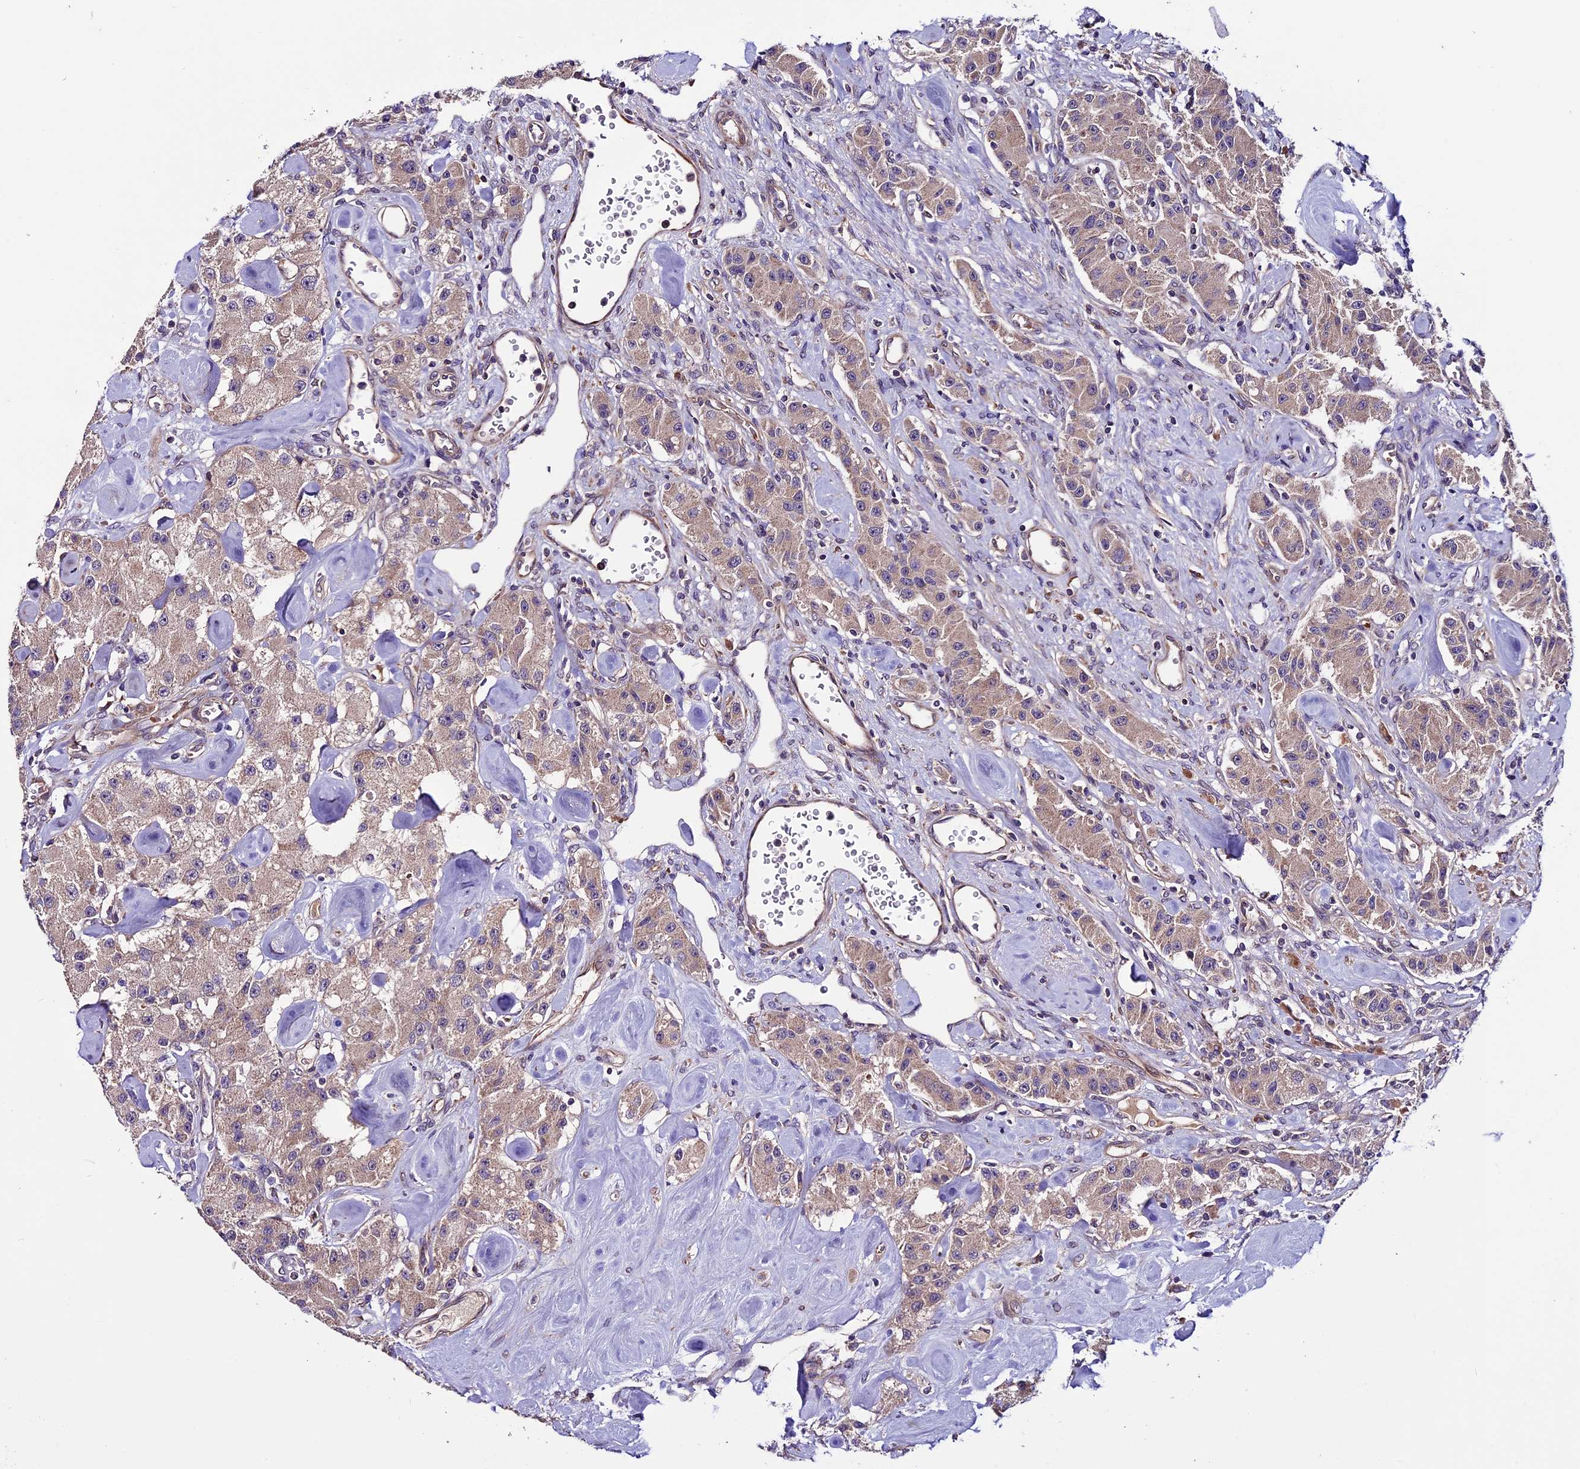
{"staining": {"intensity": "moderate", "quantity": ">75%", "location": "cytoplasmic/membranous"}, "tissue": "carcinoid", "cell_type": "Tumor cells", "image_type": "cancer", "snomed": [{"axis": "morphology", "description": "Carcinoid, malignant, NOS"}, {"axis": "topography", "description": "Pancreas"}], "caption": "Immunohistochemistry photomicrograph of neoplastic tissue: carcinoid stained using IHC demonstrates medium levels of moderate protein expression localized specifically in the cytoplasmic/membranous of tumor cells, appearing as a cytoplasmic/membranous brown color.", "gene": "RINL", "patient": {"sex": "male", "age": 41}}